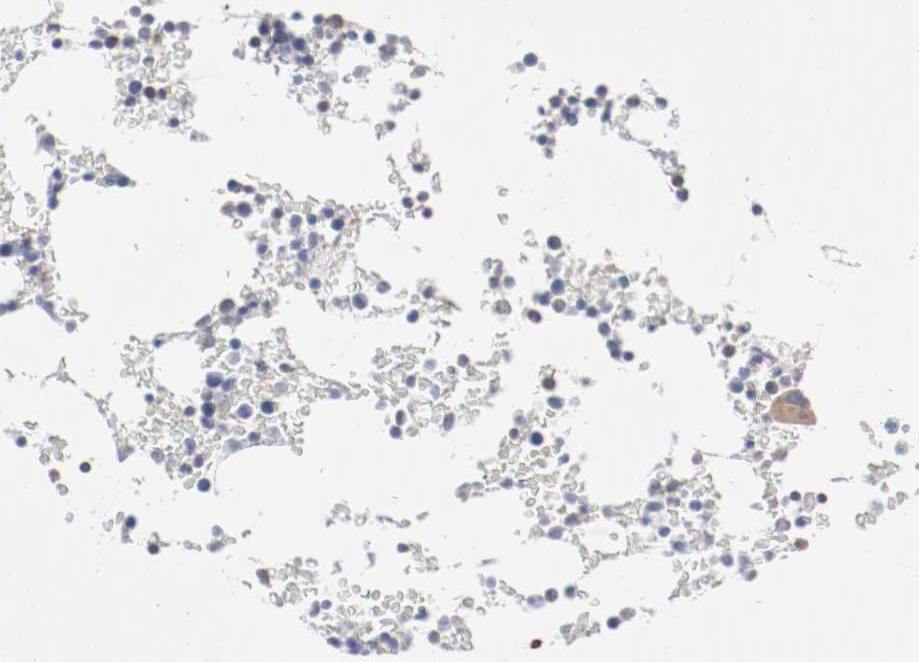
{"staining": {"intensity": "negative", "quantity": "none", "location": "none"}, "tissue": "bone marrow", "cell_type": "Hematopoietic cells", "image_type": "normal", "snomed": [{"axis": "morphology", "description": "Normal tissue, NOS"}, {"axis": "topography", "description": "Bone marrow"}], "caption": "Immunohistochemical staining of benign human bone marrow exhibits no significant staining in hematopoietic cells. (Stains: DAB (3,3'-diaminobenzidine) immunohistochemistry (IHC) with hematoxylin counter stain, Microscopy: brightfield microscopy at high magnification).", "gene": "GIT1", "patient": {"sex": "female", "age": 66}}